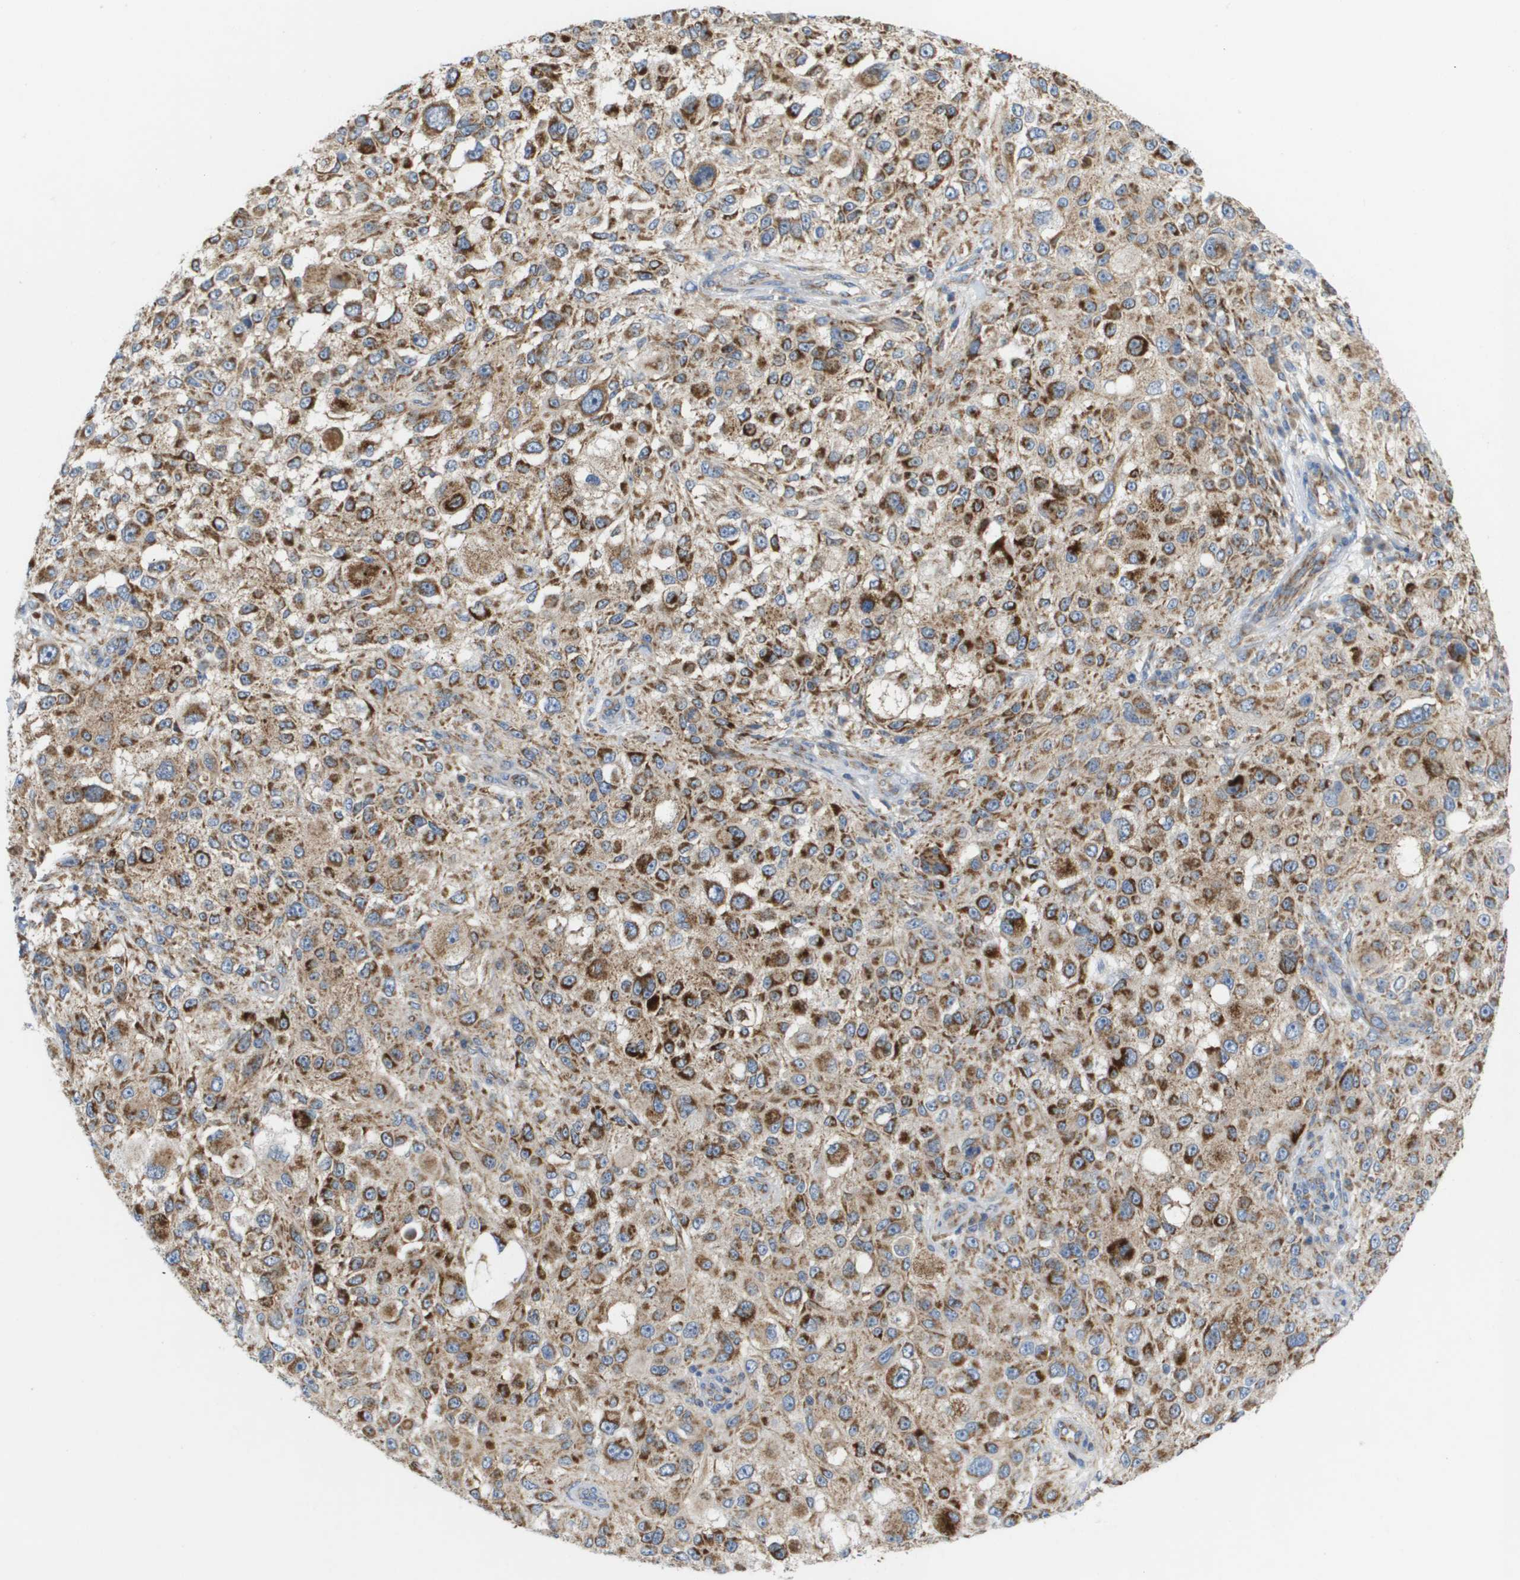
{"staining": {"intensity": "moderate", "quantity": ">75%", "location": "cytoplasmic/membranous"}, "tissue": "melanoma", "cell_type": "Tumor cells", "image_type": "cancer", "snomed": [{"axis": "morphology", "description": "Necrosis, NOS"}, {"axis": "morphology", "description": "Malignant melanoma, NOS"}, {"axis": "topography", "description": "Skin"}], "caption": "Malignant melanoma tissue reveals moderate cytoplasmic/membranous expression in approximately >75% of tumor cells", "gene": "FIS1", "patient": {"sex": "female", "age": 87}}